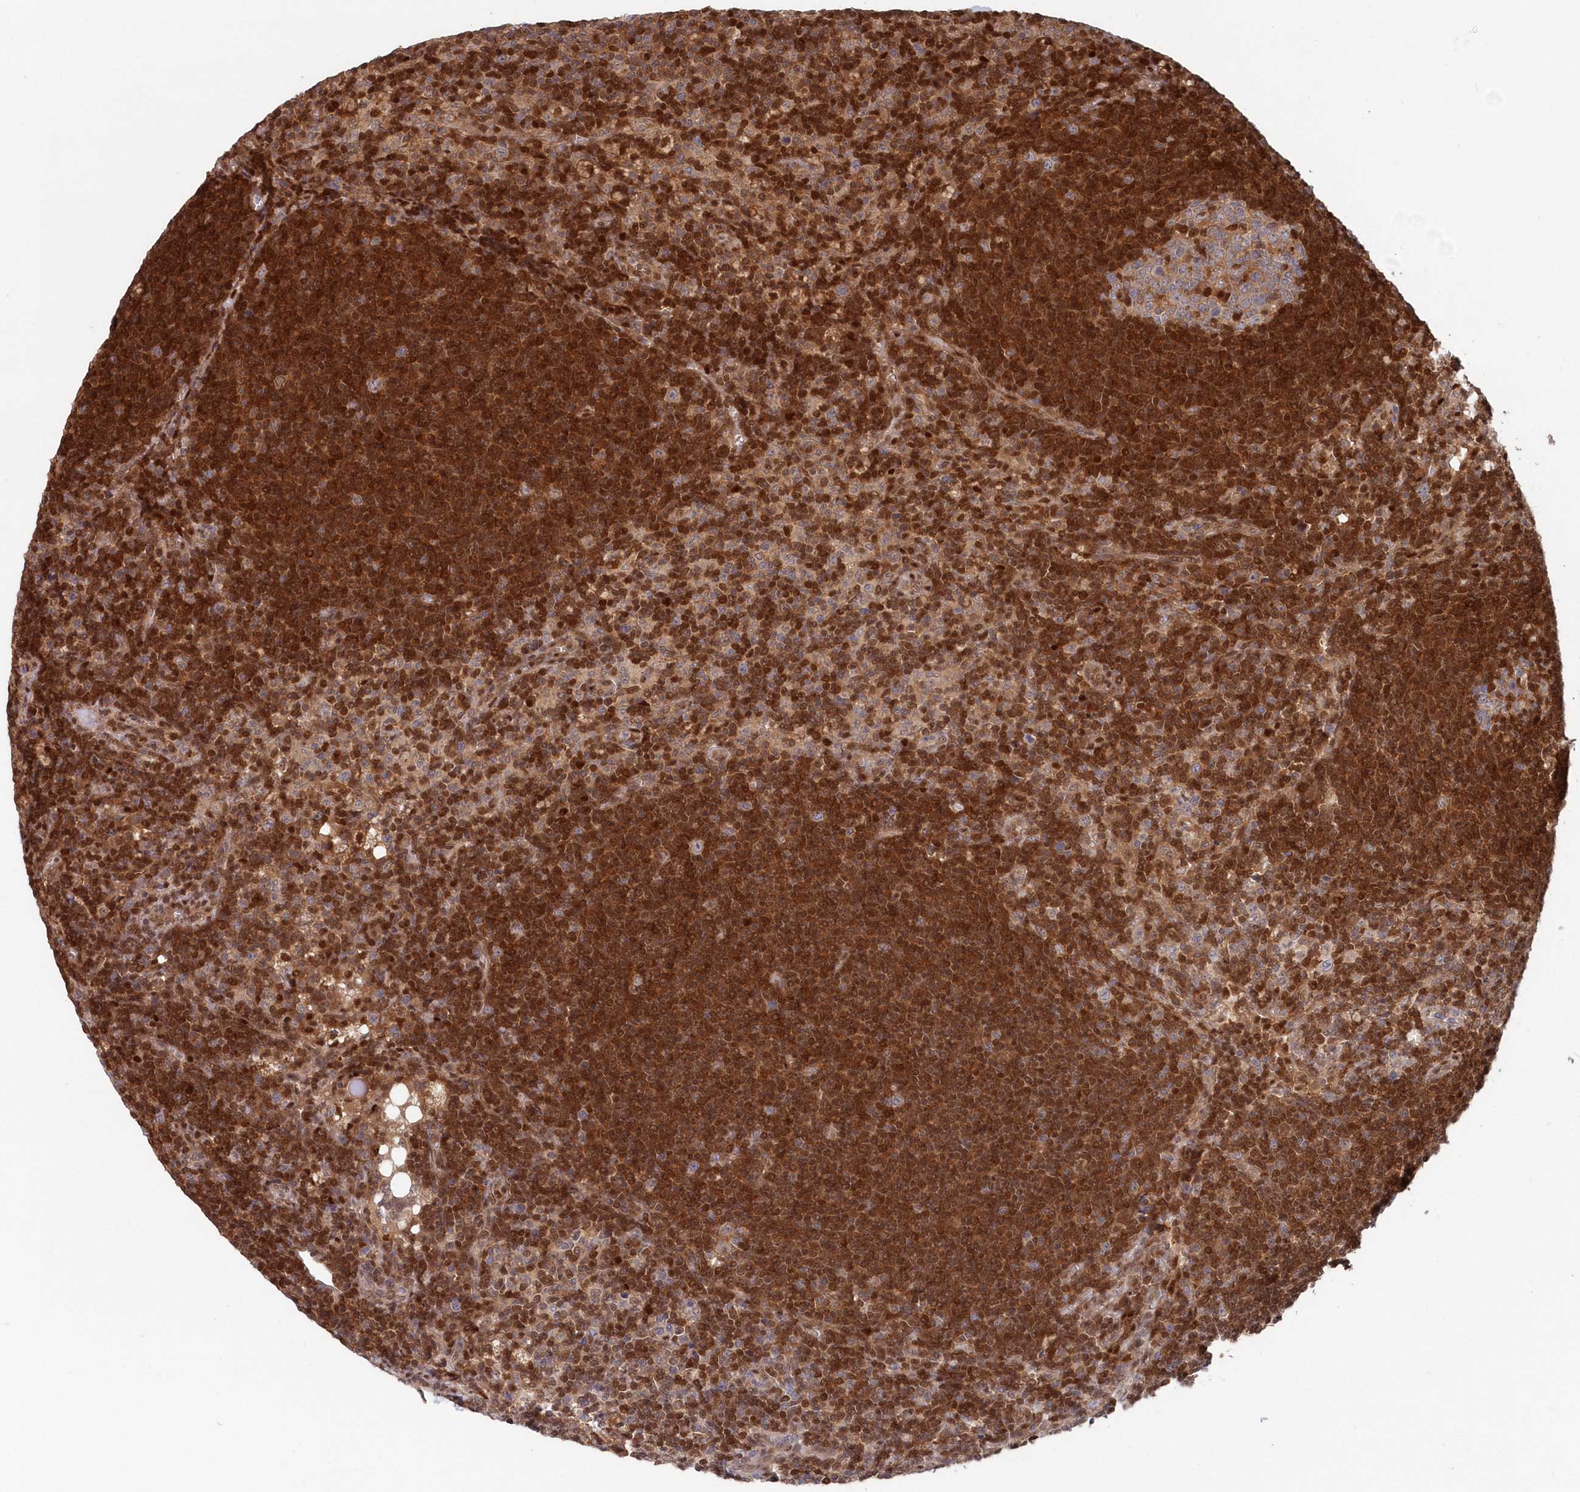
{"staining": {"intensity": "strong", "quantity": "<25%", "location": "cytoplasmic/membranous,nuclear"}, "tissue": "lymph node", "cell_type": "Germinal center cells", "image_type": "normal", "snomed": [{"axis": "morphology", "description": "Normal tissue, NOS"}, {"axis": "topography", "description": "Lymph node"}], "caption": "This micrograph demonstrates unremarkable lymph node stained with IHC to label a protein in brown. The cytoplasmic/membranous,nuclear of germinal center cells show strong positivity for the protein. Nuclei are counter-stained blue.", "gene": "ABHD14B", "patient": {"sex": "male", "age": 69}}